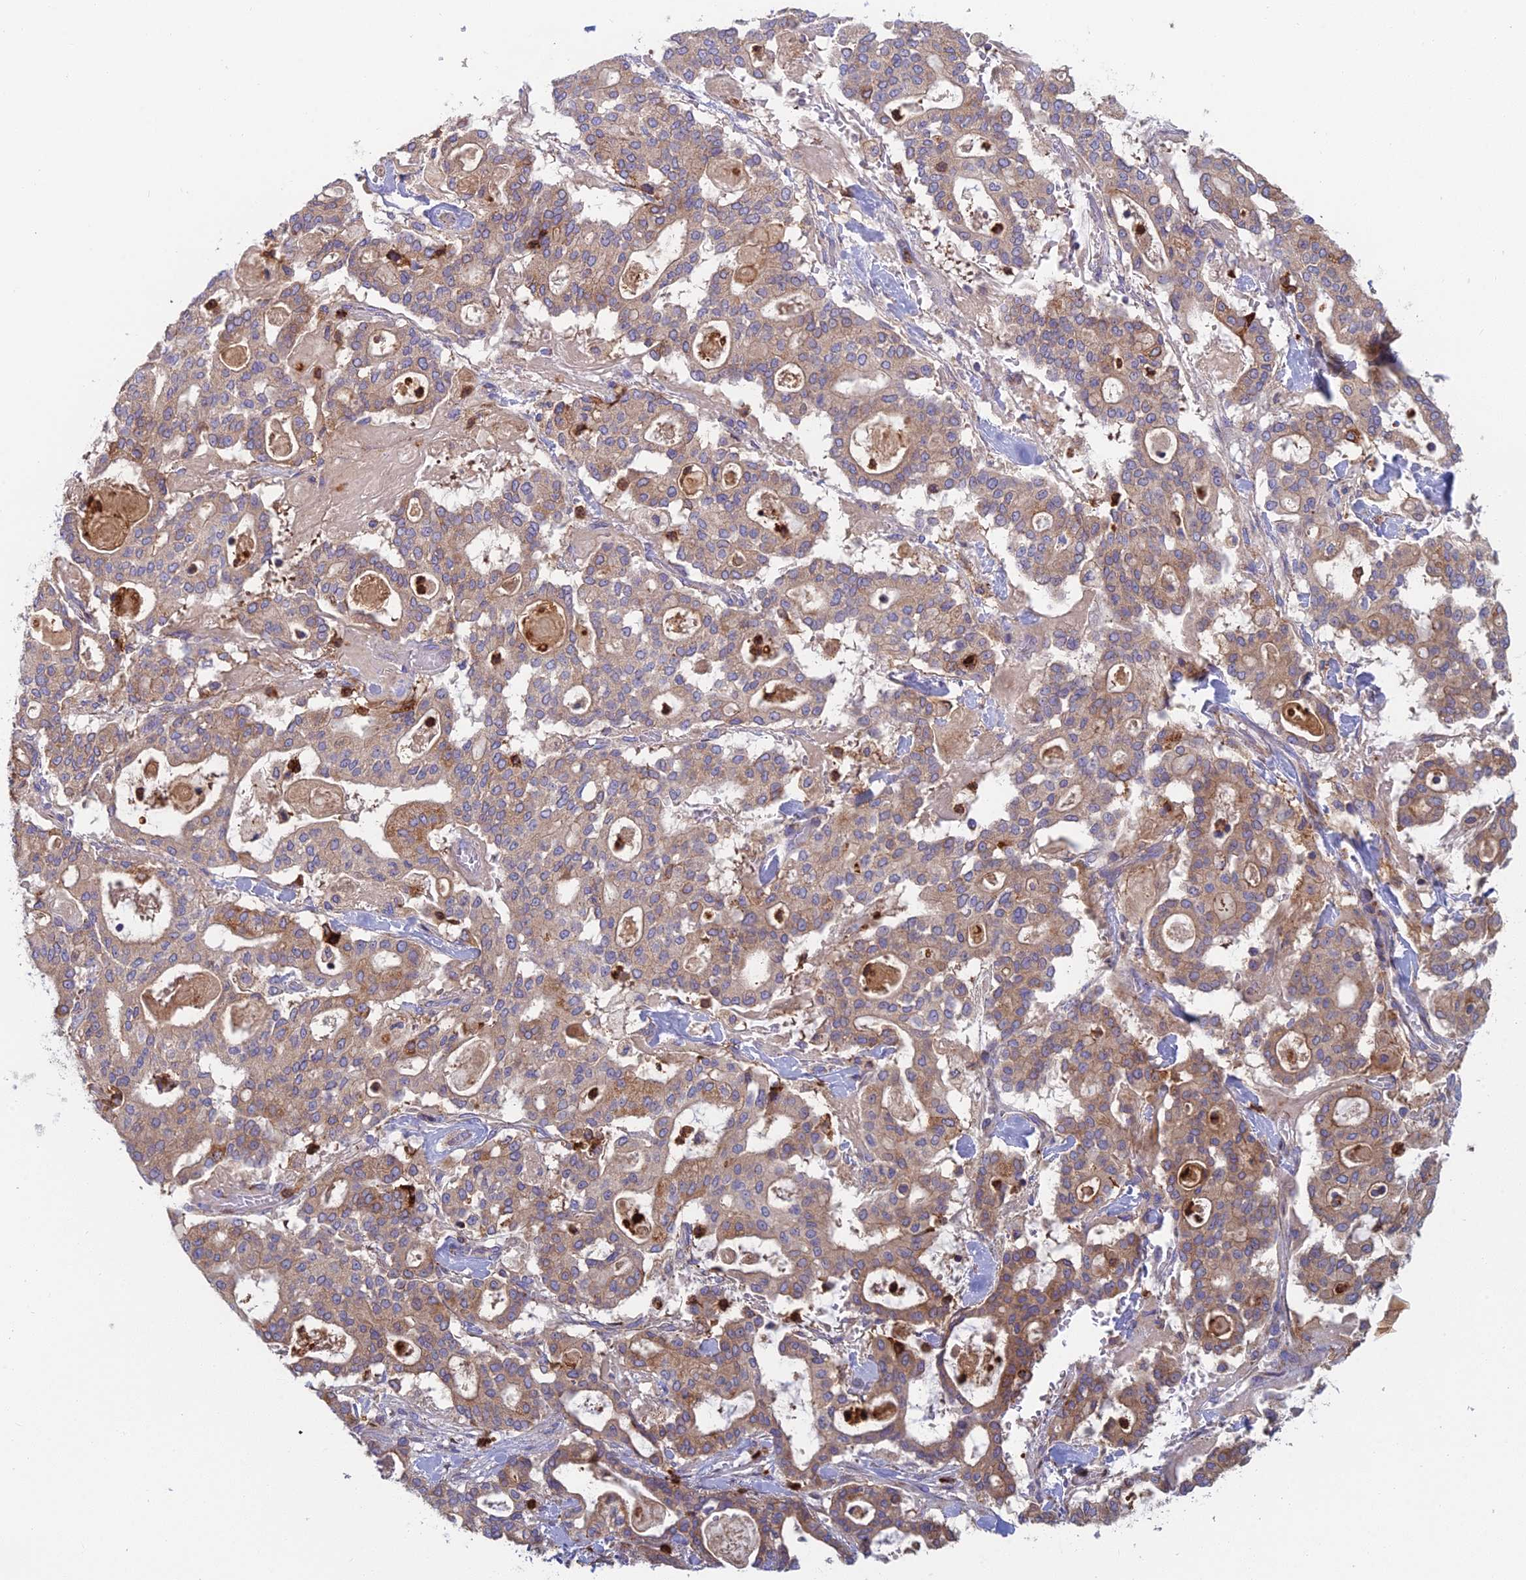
{"staining": {"intensity": "moderate", "quantity": ">75%", "location": "cytoplasmic/membranous"}, "tissue": "pancreatic cancer", "cell_type": "Tumor cells", "image_type": "cancer", "snomed": [{"axis": "morphology", "description": "Adenocarcinoma, NOS"}, {"axis": "topography", "description": "Pancreas"}], "caption": "Immunohistochemical staining of human pancreatic adenocarcinoma shows medium levels of moderate cytoplasmic/membranous positivity in about >75% of tumor cells. Nuclei are stained in blue.", "gene": "IFTAP", "patient": {"sex": "male", "age": 63}}